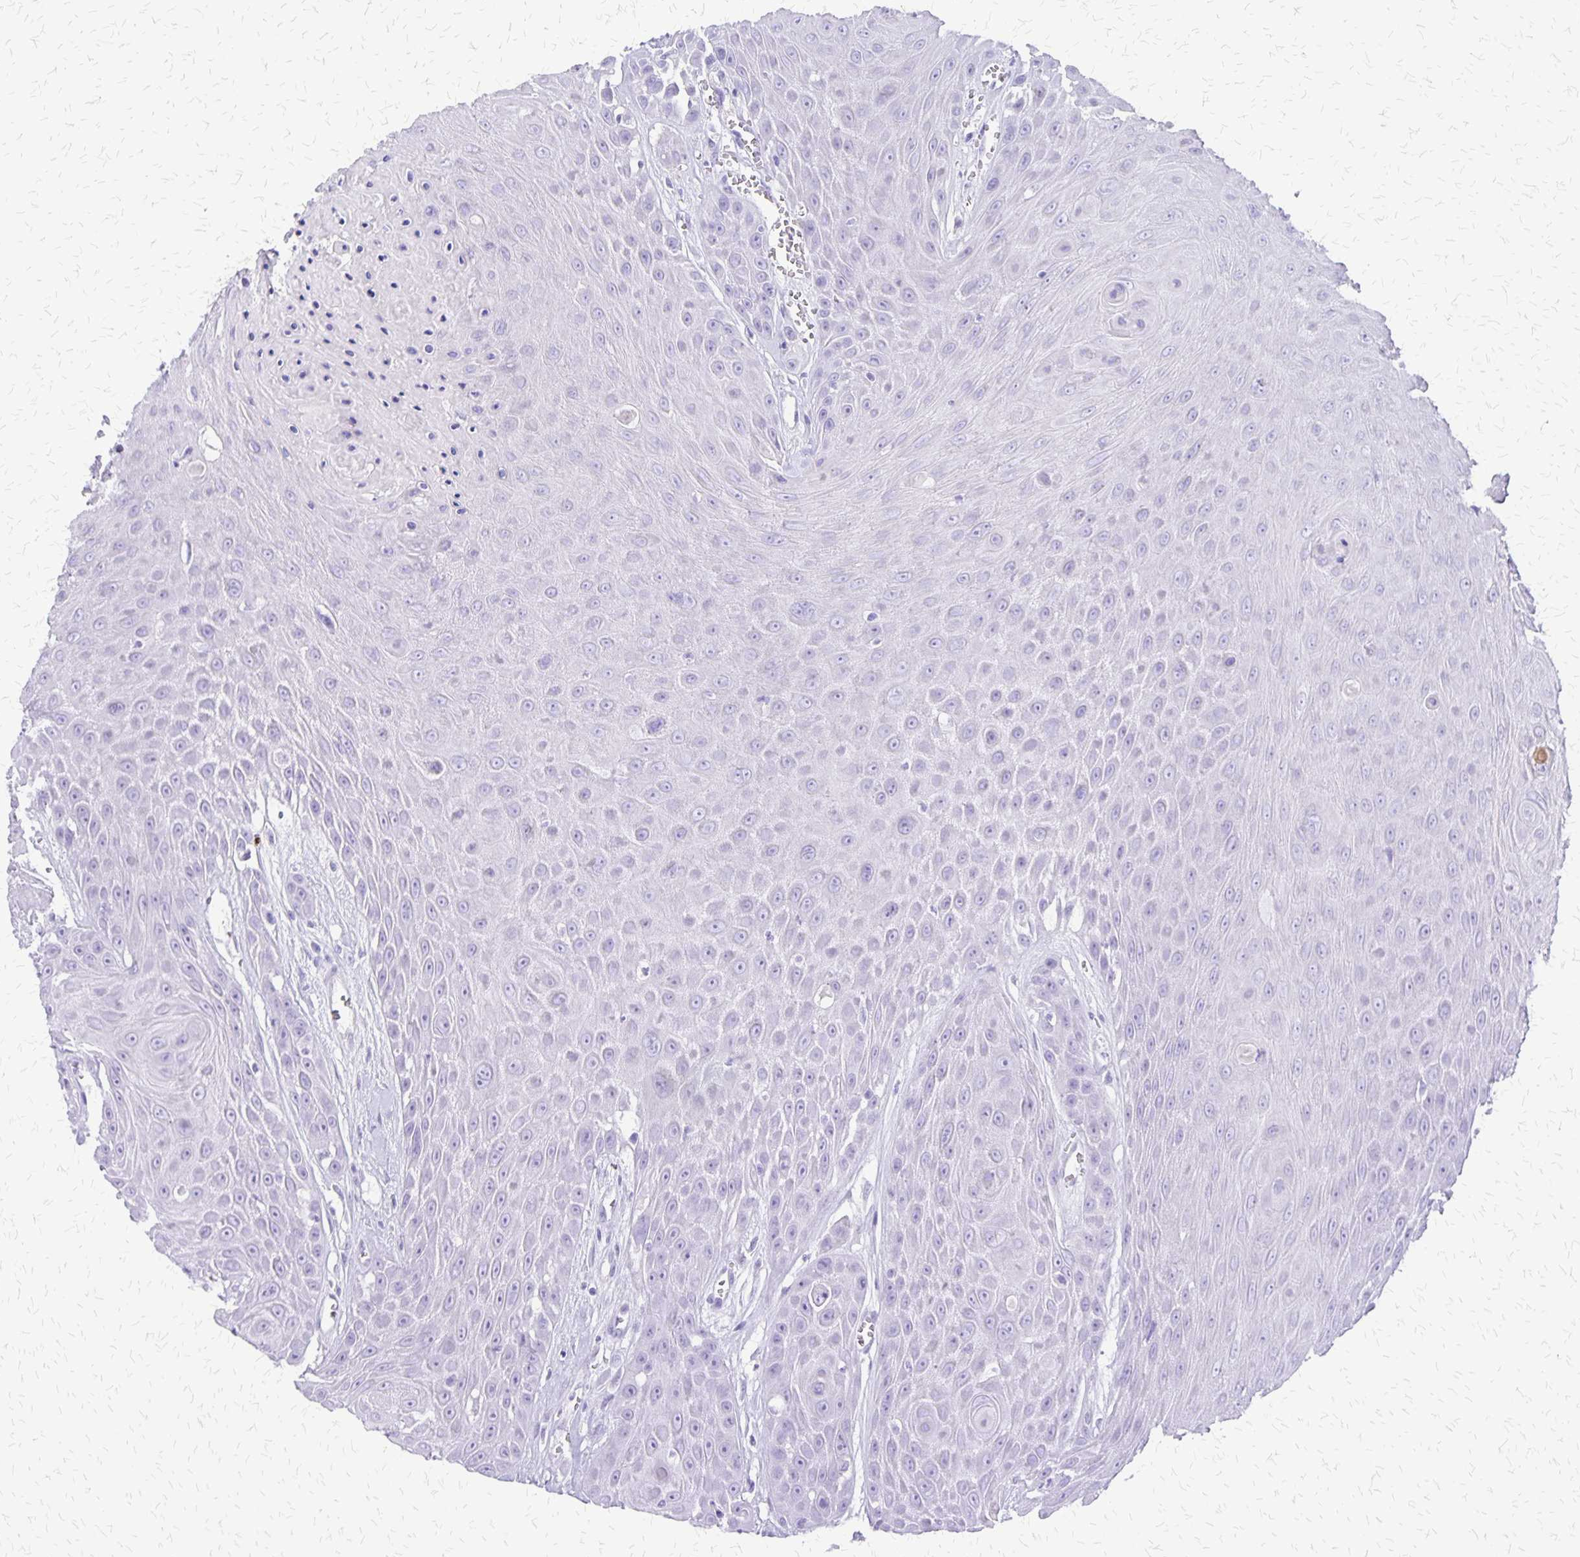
{"staining": {"intensity": "negative", "quantity": "none", "location": "none"}, "tissue": "head and neck cancer", "cell_type": "Tumor cells", "image_type": "cancer", "snomed": [{"axis": "morphology", "description": "Squamous cell carcinoma, NOS"}, {"axis": "topography", "description": "Oral tissue"}, {"axis": "topography", "description": "Head-Neck"}], "caption": "This image is of head and neck cancer stained with immunohistochemistry to label a protein in brown with the nuclei are counter-stained blue. There is no expression in tumor cells.", "gene": "SLC13A2", "patient": {"sex": "male", "age": 81}}